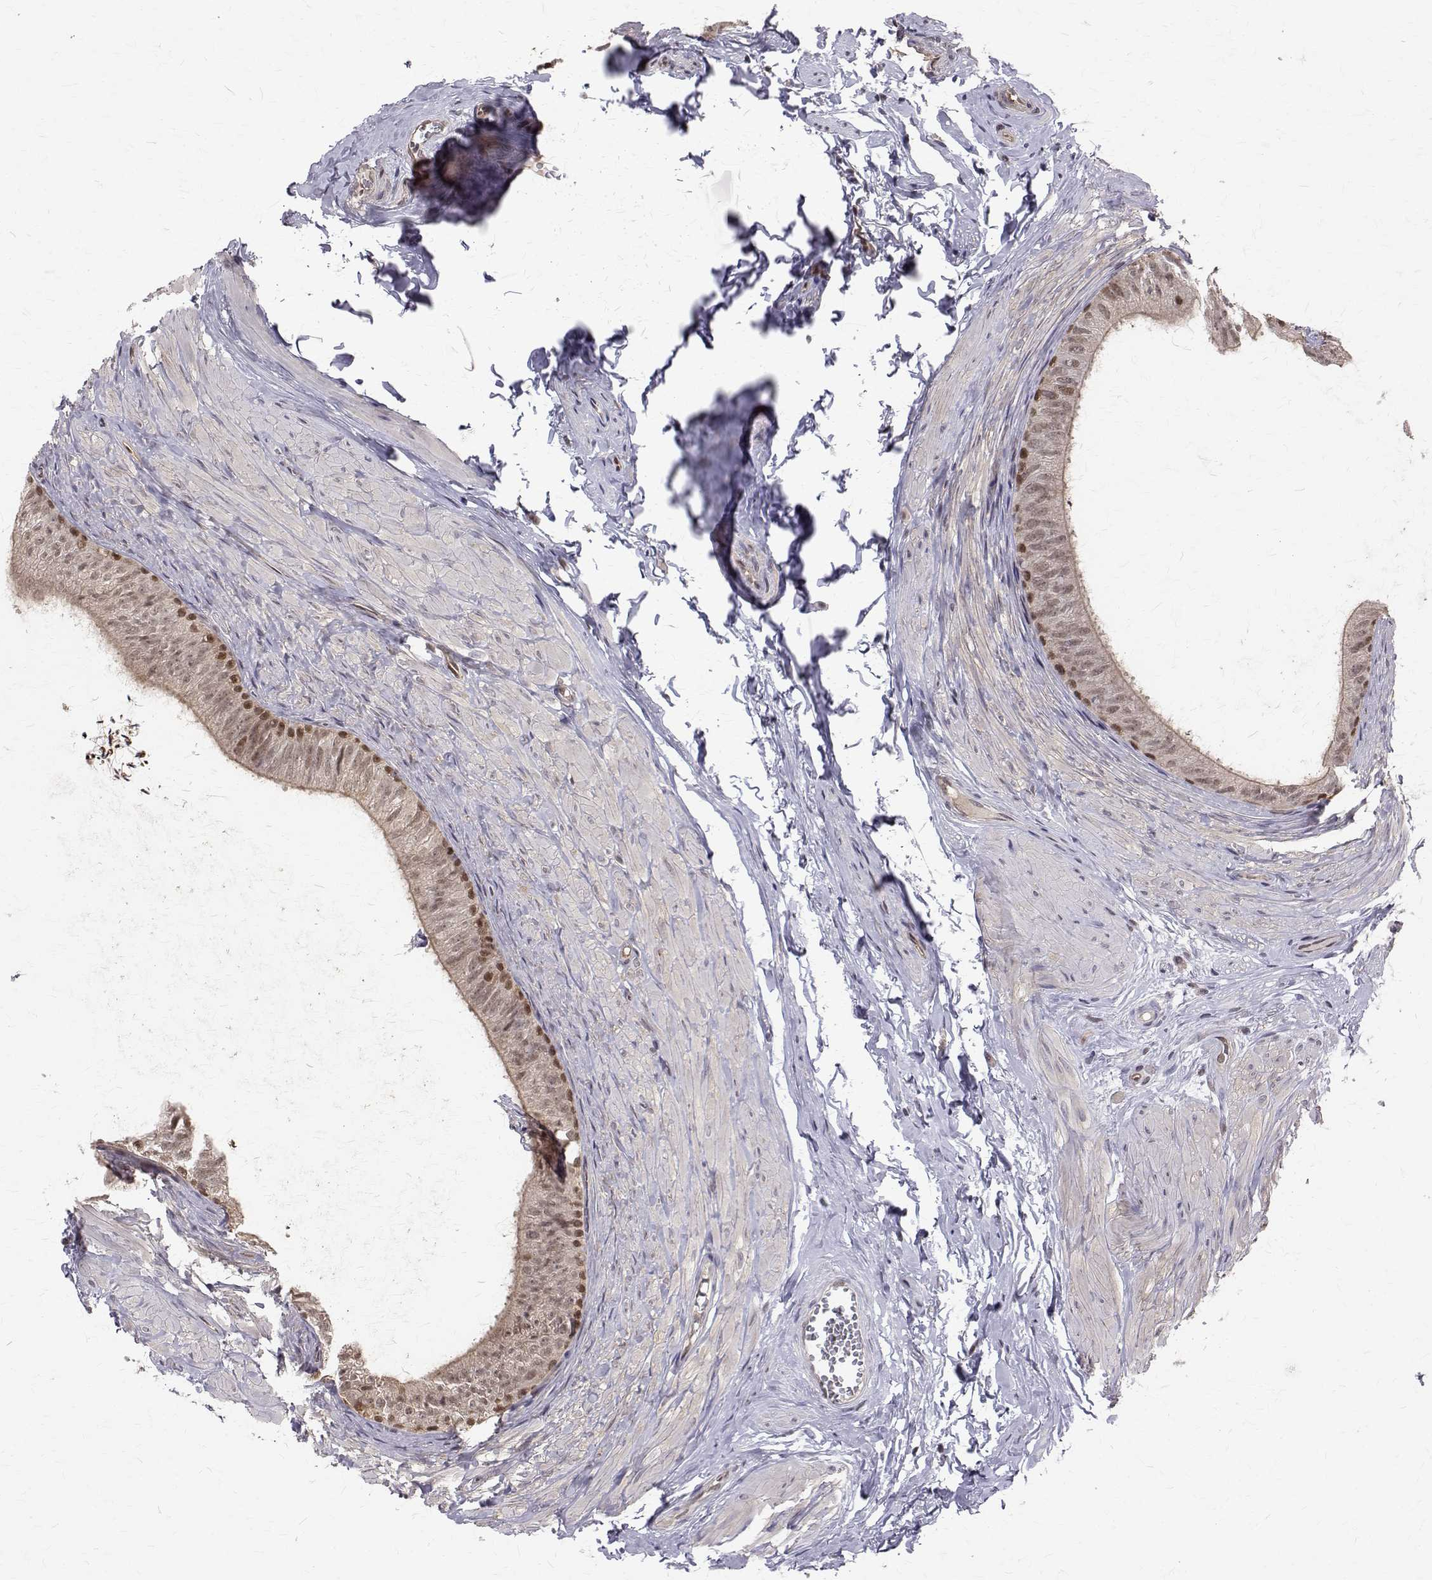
{"staining": {"intensity": "moderate", "quantity": ">75%", "location": "cytoplasmic/membranous,nuclear"}, "tissue": "epididymis", "cell_type": "Glandular cells", "image_type": "normal", "snomed": [{"axis": "morphology", "description": "Normal tissue, NOS"}, {"axis": "topography", "description": "Epididymis, spermatic cord, NOS"}, {"axis": "topography", "description": "Epididymis"}, {"axis": "topography", "description": "Peripheral nerve tissue"}], "caption": "This is a photomicrograph of immunohistochemistry (IHC) staining of normal epididymis, which shows moderate positivity in the cytoplasmic/membranous,nuclear of glandular cells.", "gene": "NIF3L1", "patient": {"sex": "male", "age": 29}}